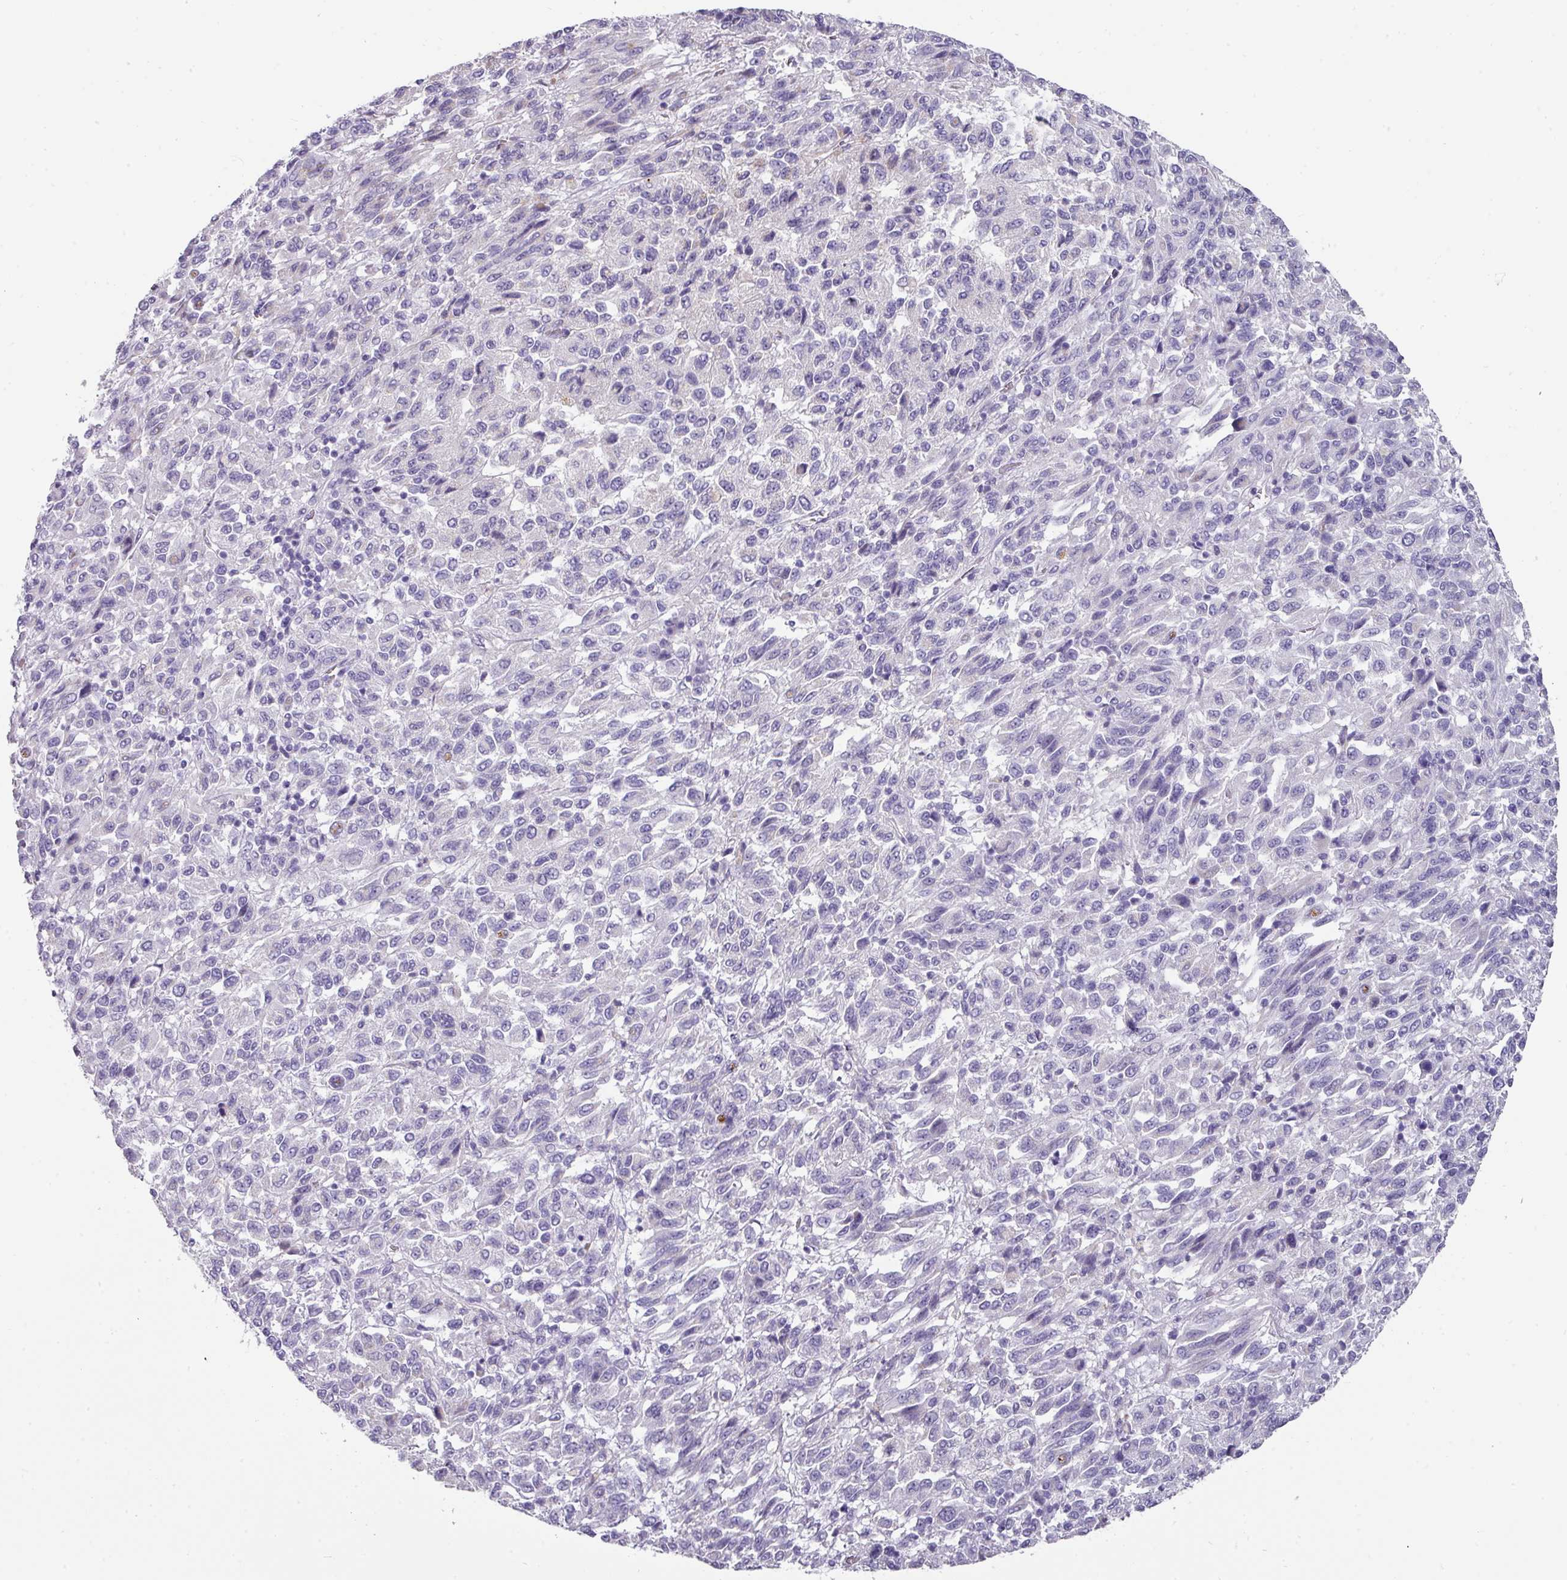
{"staining": {"intensity": "negative", "quantity": "none", "location": "none"}, "tissue": "melanoma", "cell_type": "Tumor cells", "image_type": "cancer", "snomed": [{"axis": "morphology", "description": "Malignant melanoma, Metastatic site"}, {"axis": "topography", "description": "Lung"}], "caption": "The micrograph displays no significant expression in tumor cells of melanoma.", "gene": "ANKRD29", "patient": {"sex": "male", "age": 64}}